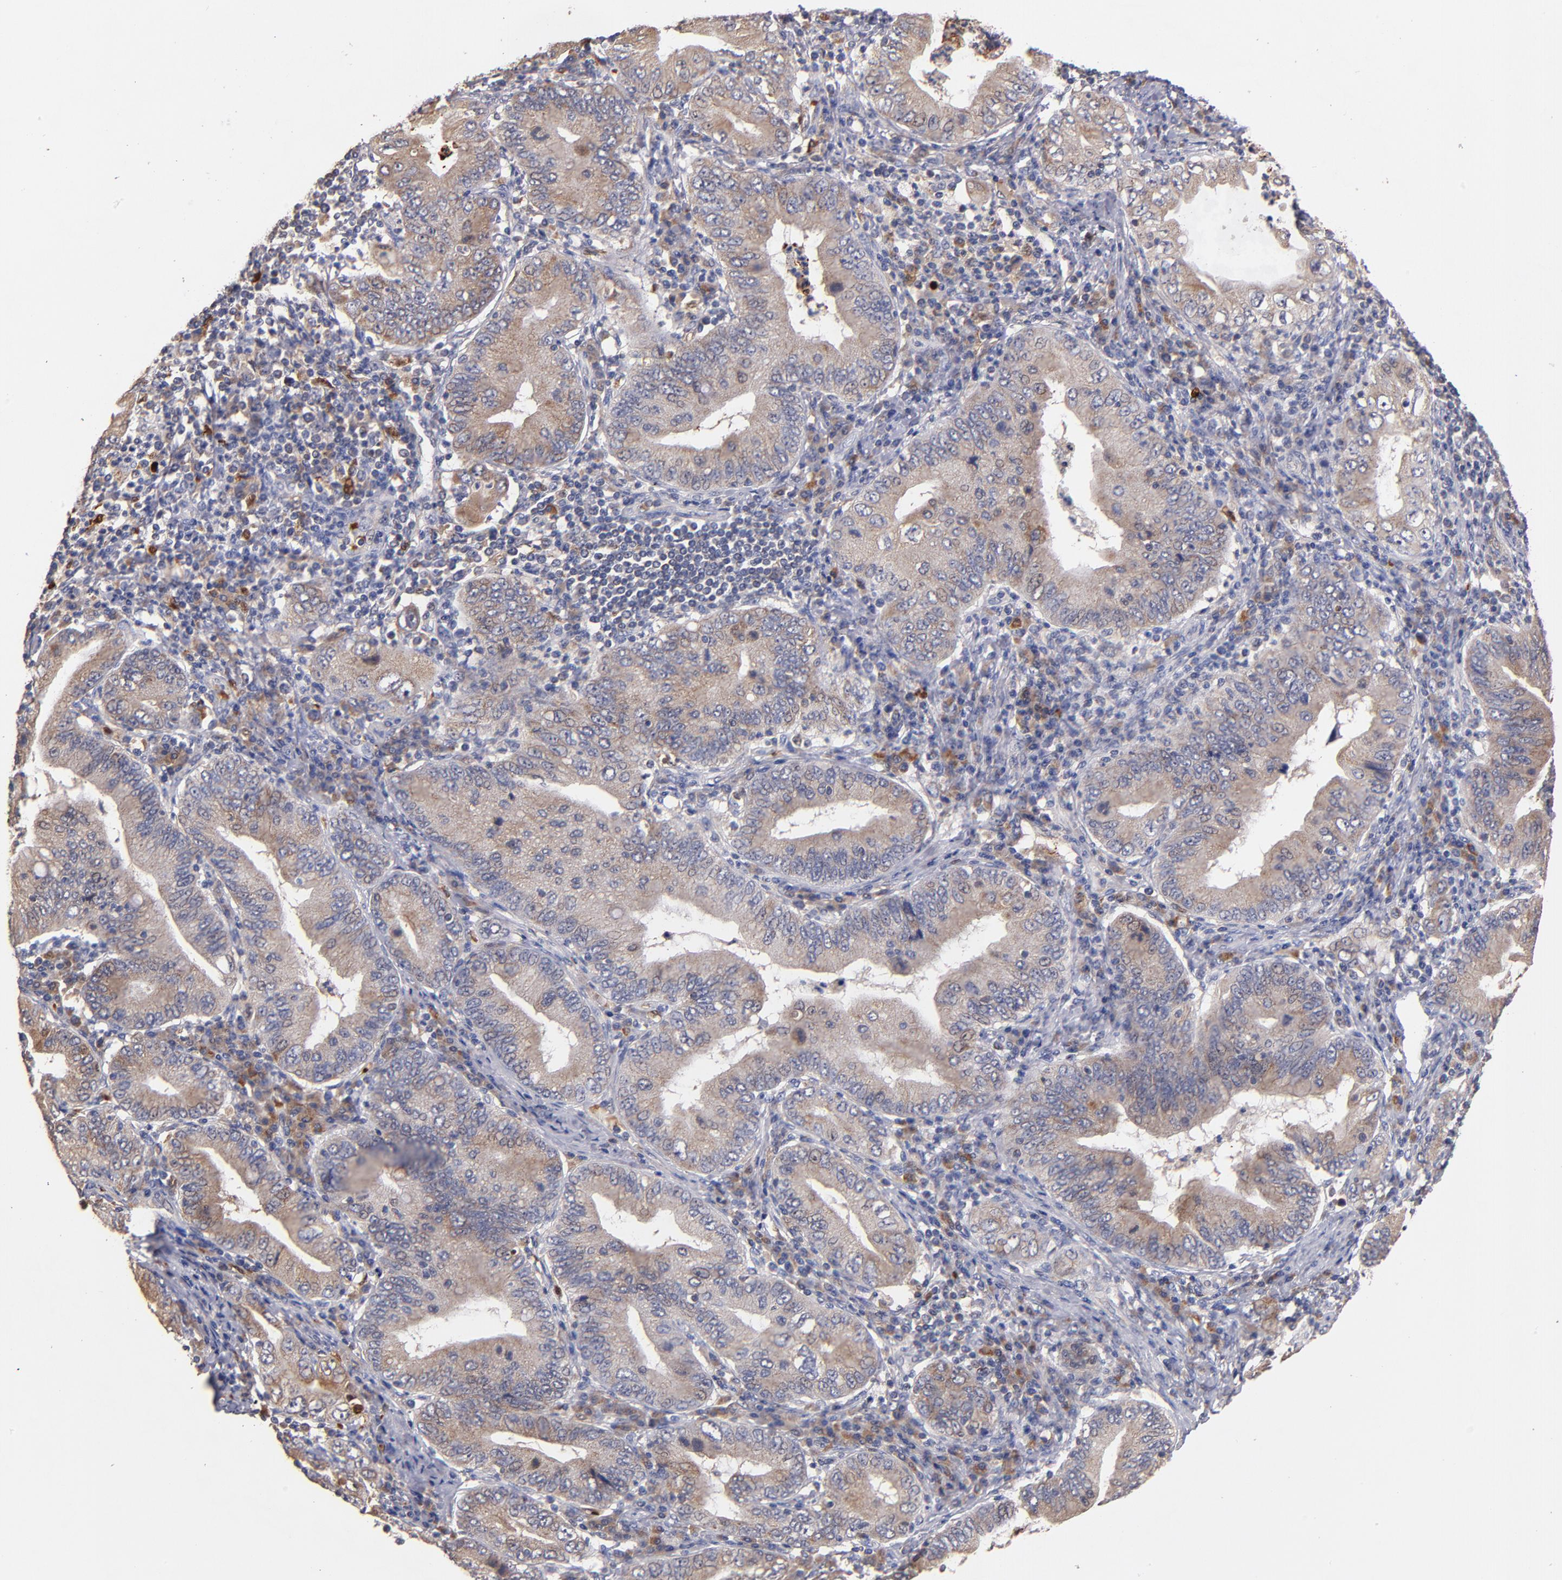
{"staining": {"intensity": "weak", "quantity": ">75%", "location": "cytoplasmic/membranous"}, "tissue": "stomach cancer", "cell_type": "Tumor cells", "image_type": "cancer", "snomed": [{"axis": "morphology", "description": "Normal tissue, NOS"}, {"axis": "morphology", "description": "Adenocarcinoma, NOS"}, {"axis": "topography", "description": "Esophagus"}, {"axis": "topography", "description": "Stomach, upper"}, {"axis": "topography", "description": "Peripheral nerve tissue"}], "caption": "Protein staining of stomach adenocarcinoma tissue reveals weak cytoplasmic/membranous staining in about >75% of tumor cells. (DAB IHC with brightfield microscopy, high magnification).", "gene": "DIABLO", "patient": {"sex": "male", "age": 62}}